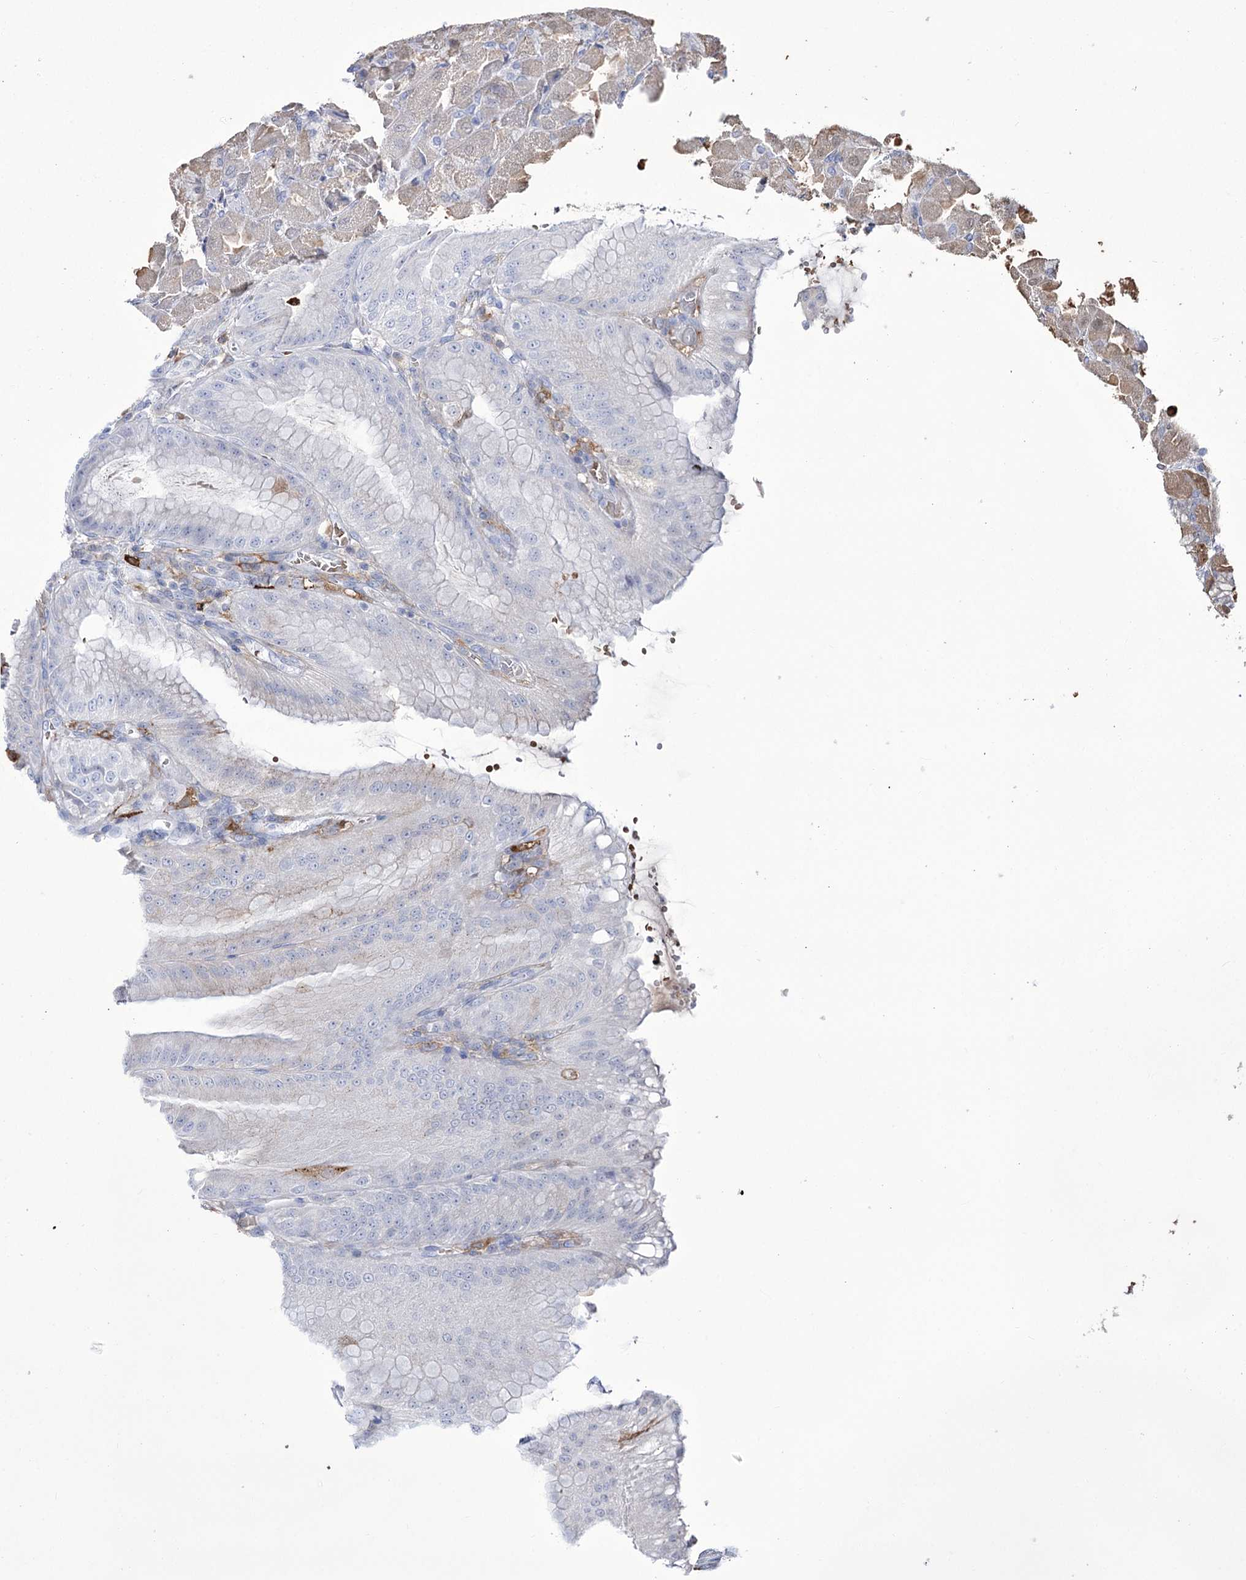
{"staining": {"intensity": "moderate", "quantity": "<25%", "location": "cytoplasmic/membranous"}, "tissue": "stomach", "cell_type": "Glandular cells", "image_type": "normal", "snomed": [{"axis": "morphology", "description": "Normal tissue, NOS"}, {"axis": "topography", "description": "Stomach, upper"}, {"axis": "topography", "description": "Stomach, lower"}], "caption": "DAB (3,3'-diaminobenzidine) immunohistochemical staining of benign stomach reveals moderate cytoplasmic/membranous protein positivity in about <25% of glandular cells. (brown staining indicates protein expression, while blue staining denotes nuclei).", "gene": "ZNF622", "patient": {"sex": "male", "age": 71}}